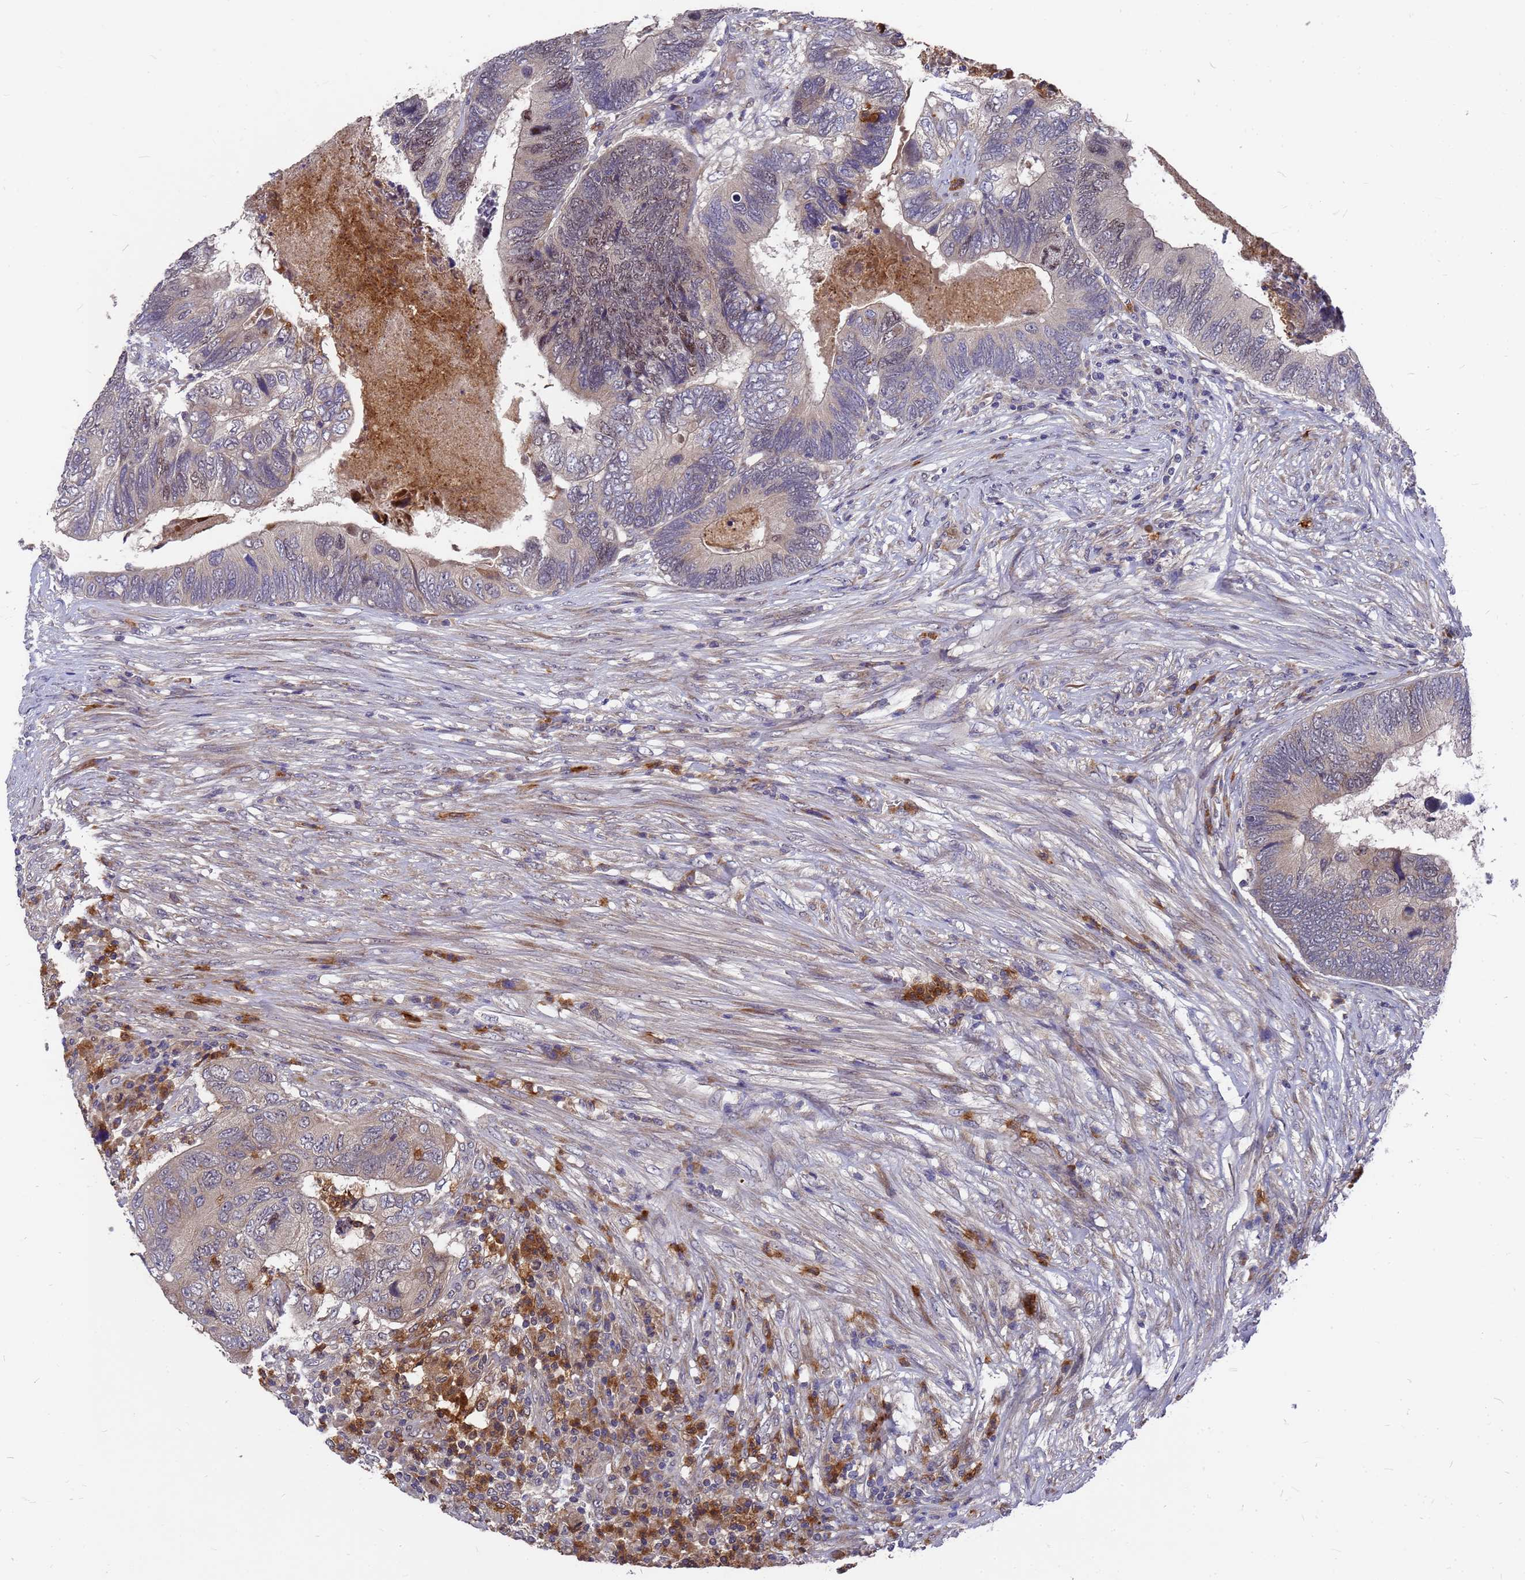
{"staining": {"intensity": "weak", "quantity": "25%-75%", "location": "cytoplasmic/membranous"}, "tissue": "colorectal cancer", "cell_type": "Tumor cells", "image_type": "cancer", "snomed": [{"axis": "morphology", "description": "Adenocarcinoma, NOS"}, {"axis": "topography", "description": "Colon"}], "caption": "Colorectal cancer (adenocarcinoma) was stained to show a protein in brown. There is low levels of weak cytoplasmic/membranous positivity in about 25%-75% of tumor cells.", "gene": "ZNF717", "patient": {"sex": "female", "age": 67}}